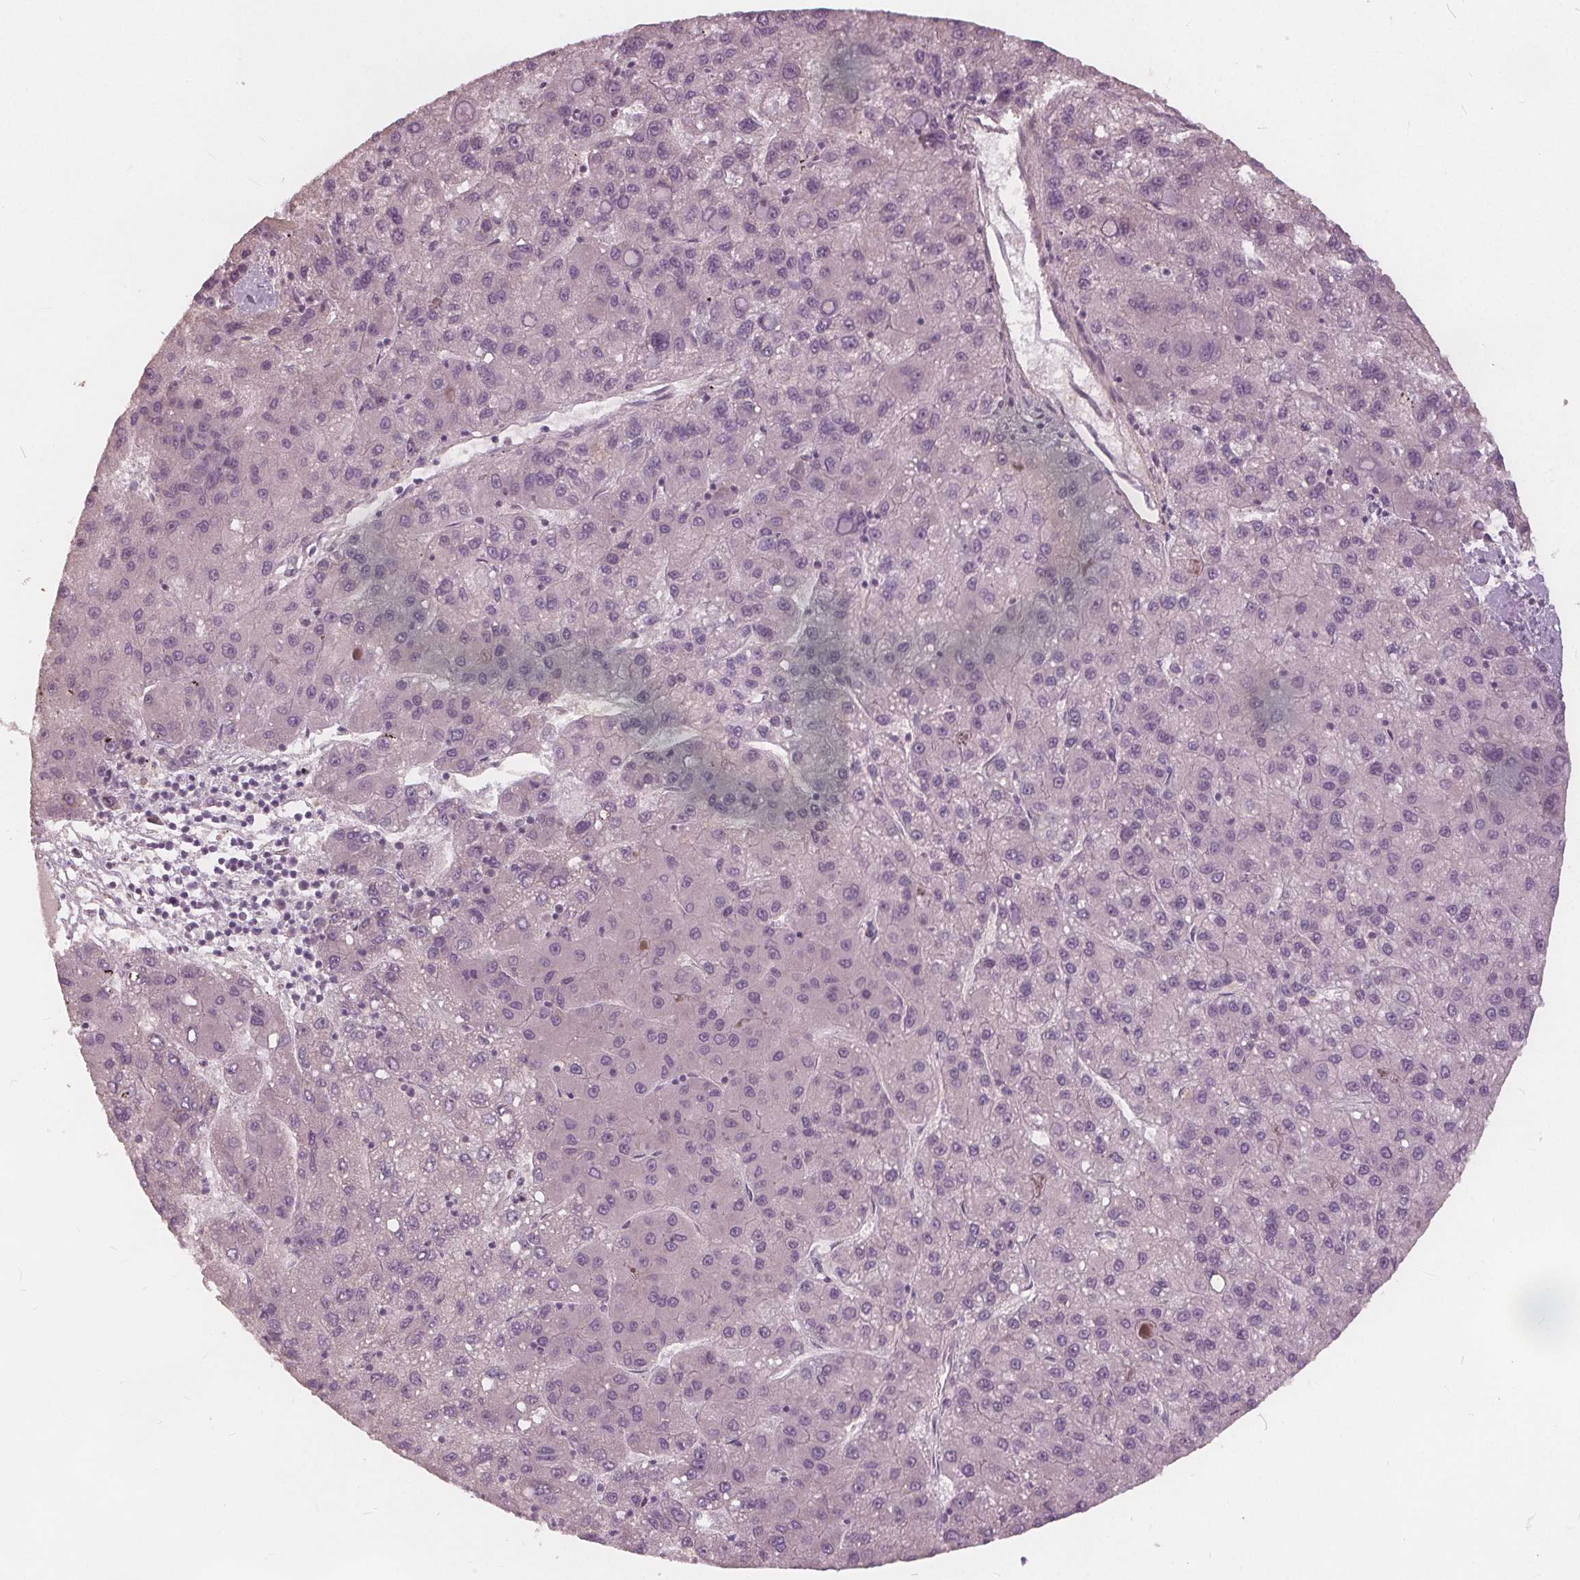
{"staining": {"intensity": "negative", "quantity": "none", "location": "none"}, "tissue": "liver cancer", "cell_type": "Tumor cells", "image_type": "cancer", "snomed": [{"axis": "morphology", "description": "Carcinoma, Hepatocellular, NOS"}, {"axis": "topography", "description": "Liver"}], "caption": "A high-resolution image shows immunohistochemistry (IHC) staining of liver hepatocellular carcinoma, which reveals no significant staining in tumor cells. The staining was performed using DAB to visualize the protein expression in brown, while the nuclei were stained in blue with hematoxylin (Magnification: 20x).", "gene": "KLK13", "patient": {"sex": "female", "age": 82}}